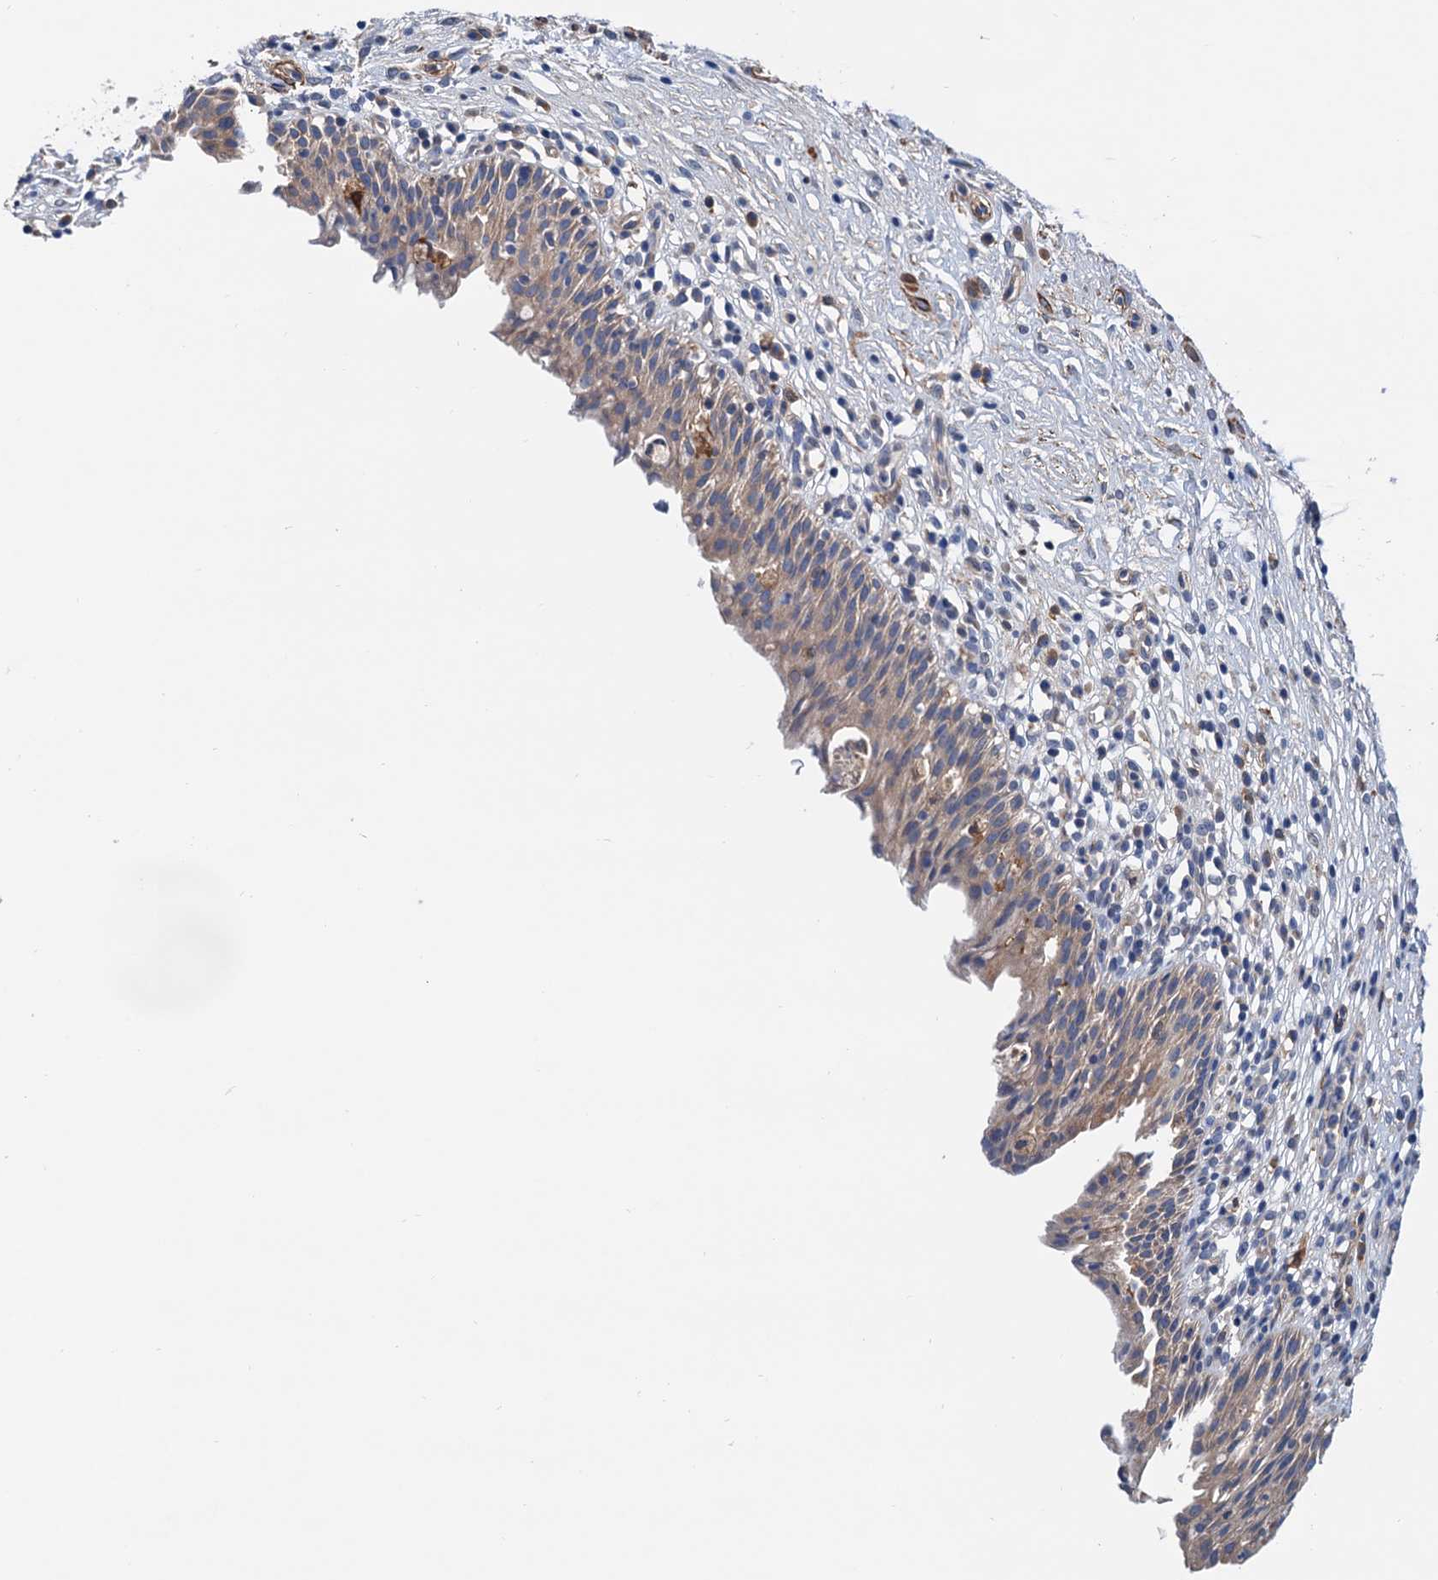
{"staining": {"intensity": "moderate", "quantity": ">75%", "location": "cytoplasmic/membranous"}, "tissue": "urinary bladder", "cell_type": "Urothelial cells", "image_type": "normal", "snomed": [{"axis": "morphology", "description": "Normal tissue, NOS"}, {"axis": "morphology", "description": "Inflammation, NOS"}, {"axis": "topography", "description": "Urinary bladder"}], "caption": "A brown stain shows moderate cytoplasmic/membranous staining of a protein in urothelial cells of normal human urinary bladder. The staining was performed using DAB (3,3'-diaminobenzidine), with brown indicating positive protein expression. Nuclei are stained blue with hematoxylin.", "gene": "CSTPP1", "patient": {"sex": "male", "age": 63}}